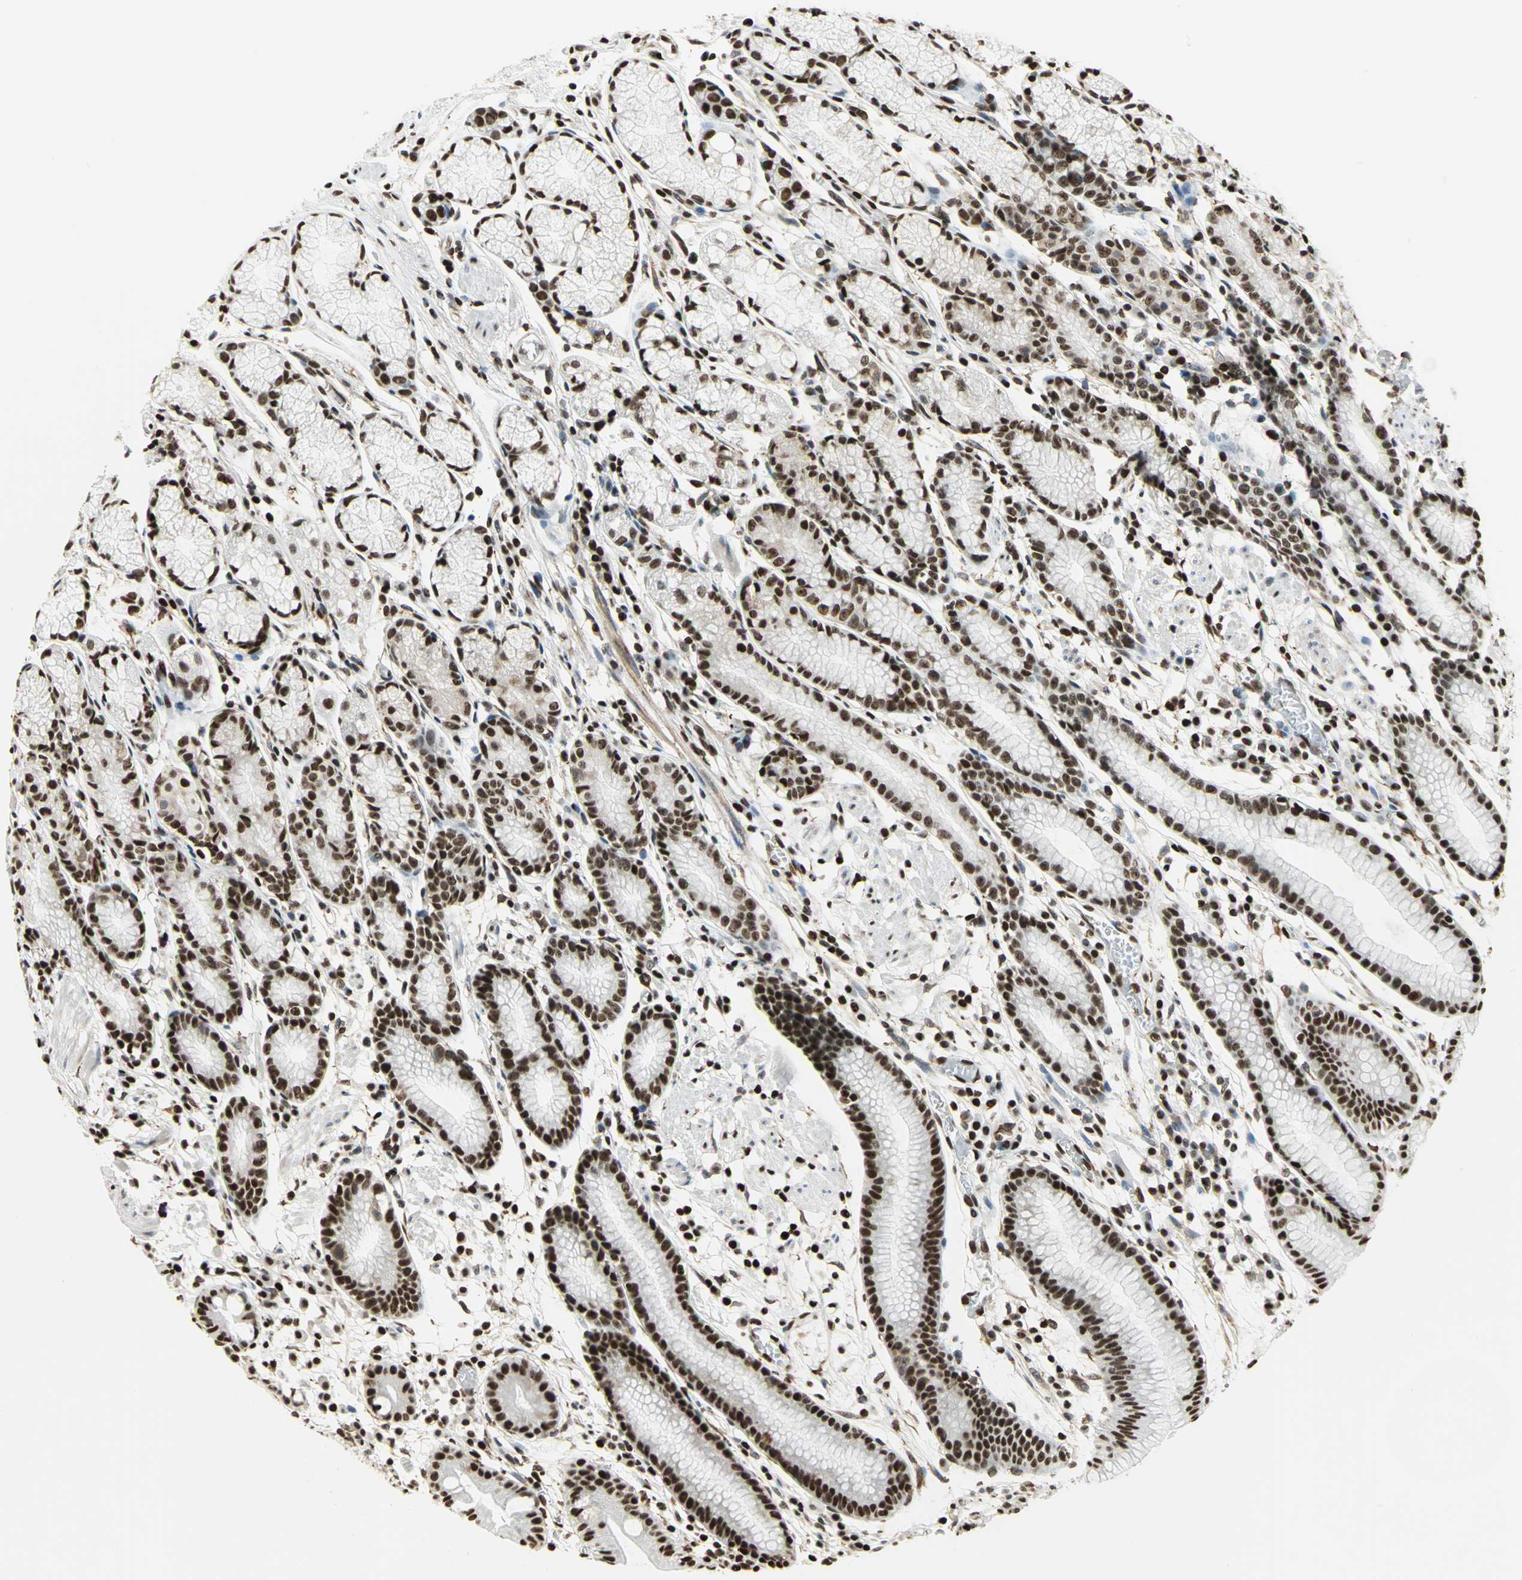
{"staining": {"intensity": "strong", "quantity": ">75%", "location": "nuclear"}, "tissue": "stomach", "cell_type": "Glandular cells", "image_type": "normal", "snomed": [{"axis": "morphology", "description": "Normal tissue, NOS"}, {"axis": "morphology", "description": "Inflammation, NOS"}, {"axis": "topography", "description": "Stomach, lower"}], "caption": "Immunohistochemical staining of normal human stomach shows >75% levels of strong nuclear protein expression in about >75% of glandular cells.", "gene": "HMGB1", "patient": {"sex": "male", "age": 59}}